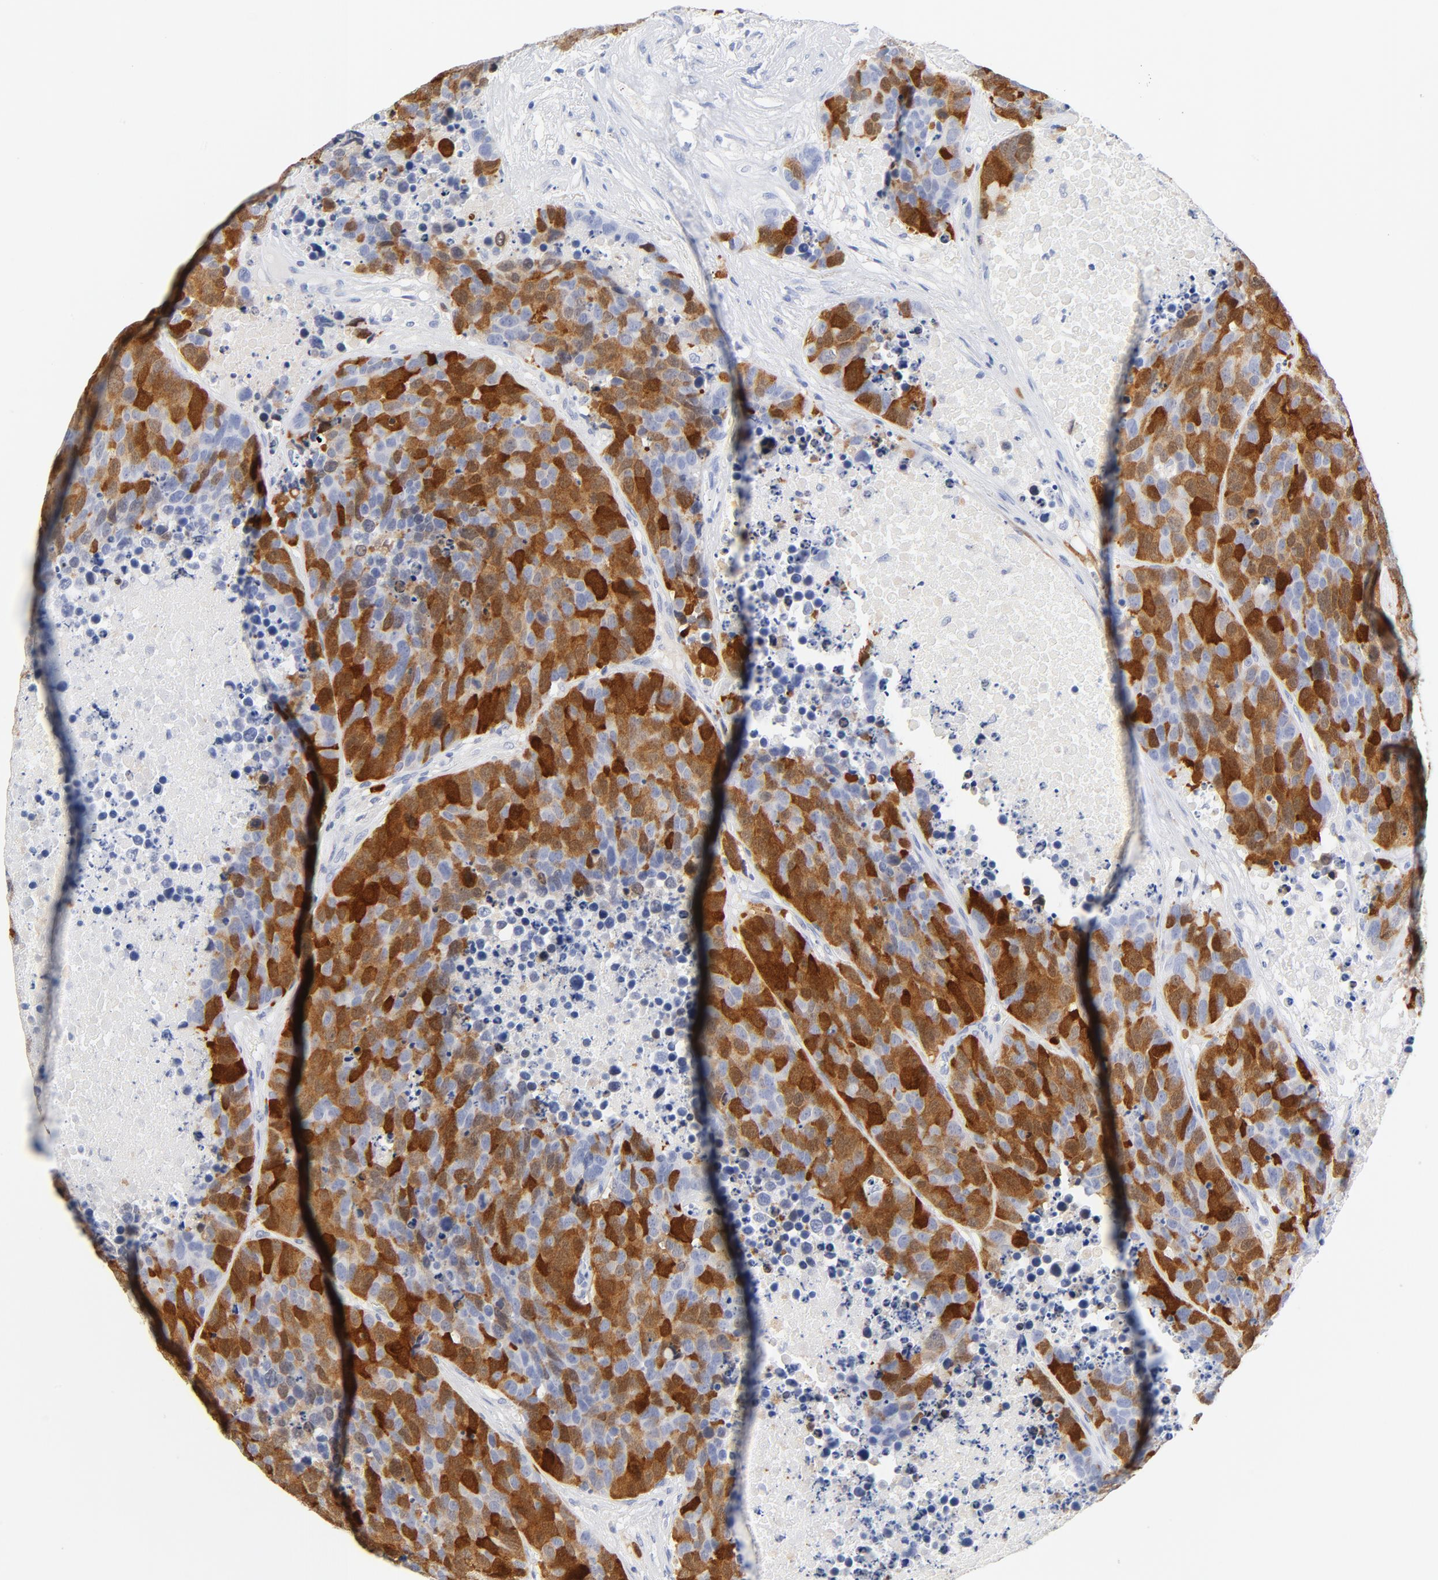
{"staining": {"intensity": "strong", "quantity": ">75%", "location": "cytoplasmic/membranous,nuclear"}, "tissue": "carcinoid", "cell_type": "Tumor cells", "image_type": "cancer", "snomed": [{"axis": "morphology", "description": "Carcinoid, malignant, NOS"}, {"axis": "topography", "description": "Lung"}], "caption": "Immunohistochemical staining of human carcinoid displays high levels of strong cytoplasmic/membranous and nuclear expression in about >75% of tumor cells. (Brightfield microscopy of DAB IHC at high magnification).", "gene": "CDC20", "patient": {"sex": "male", "age": 60}}